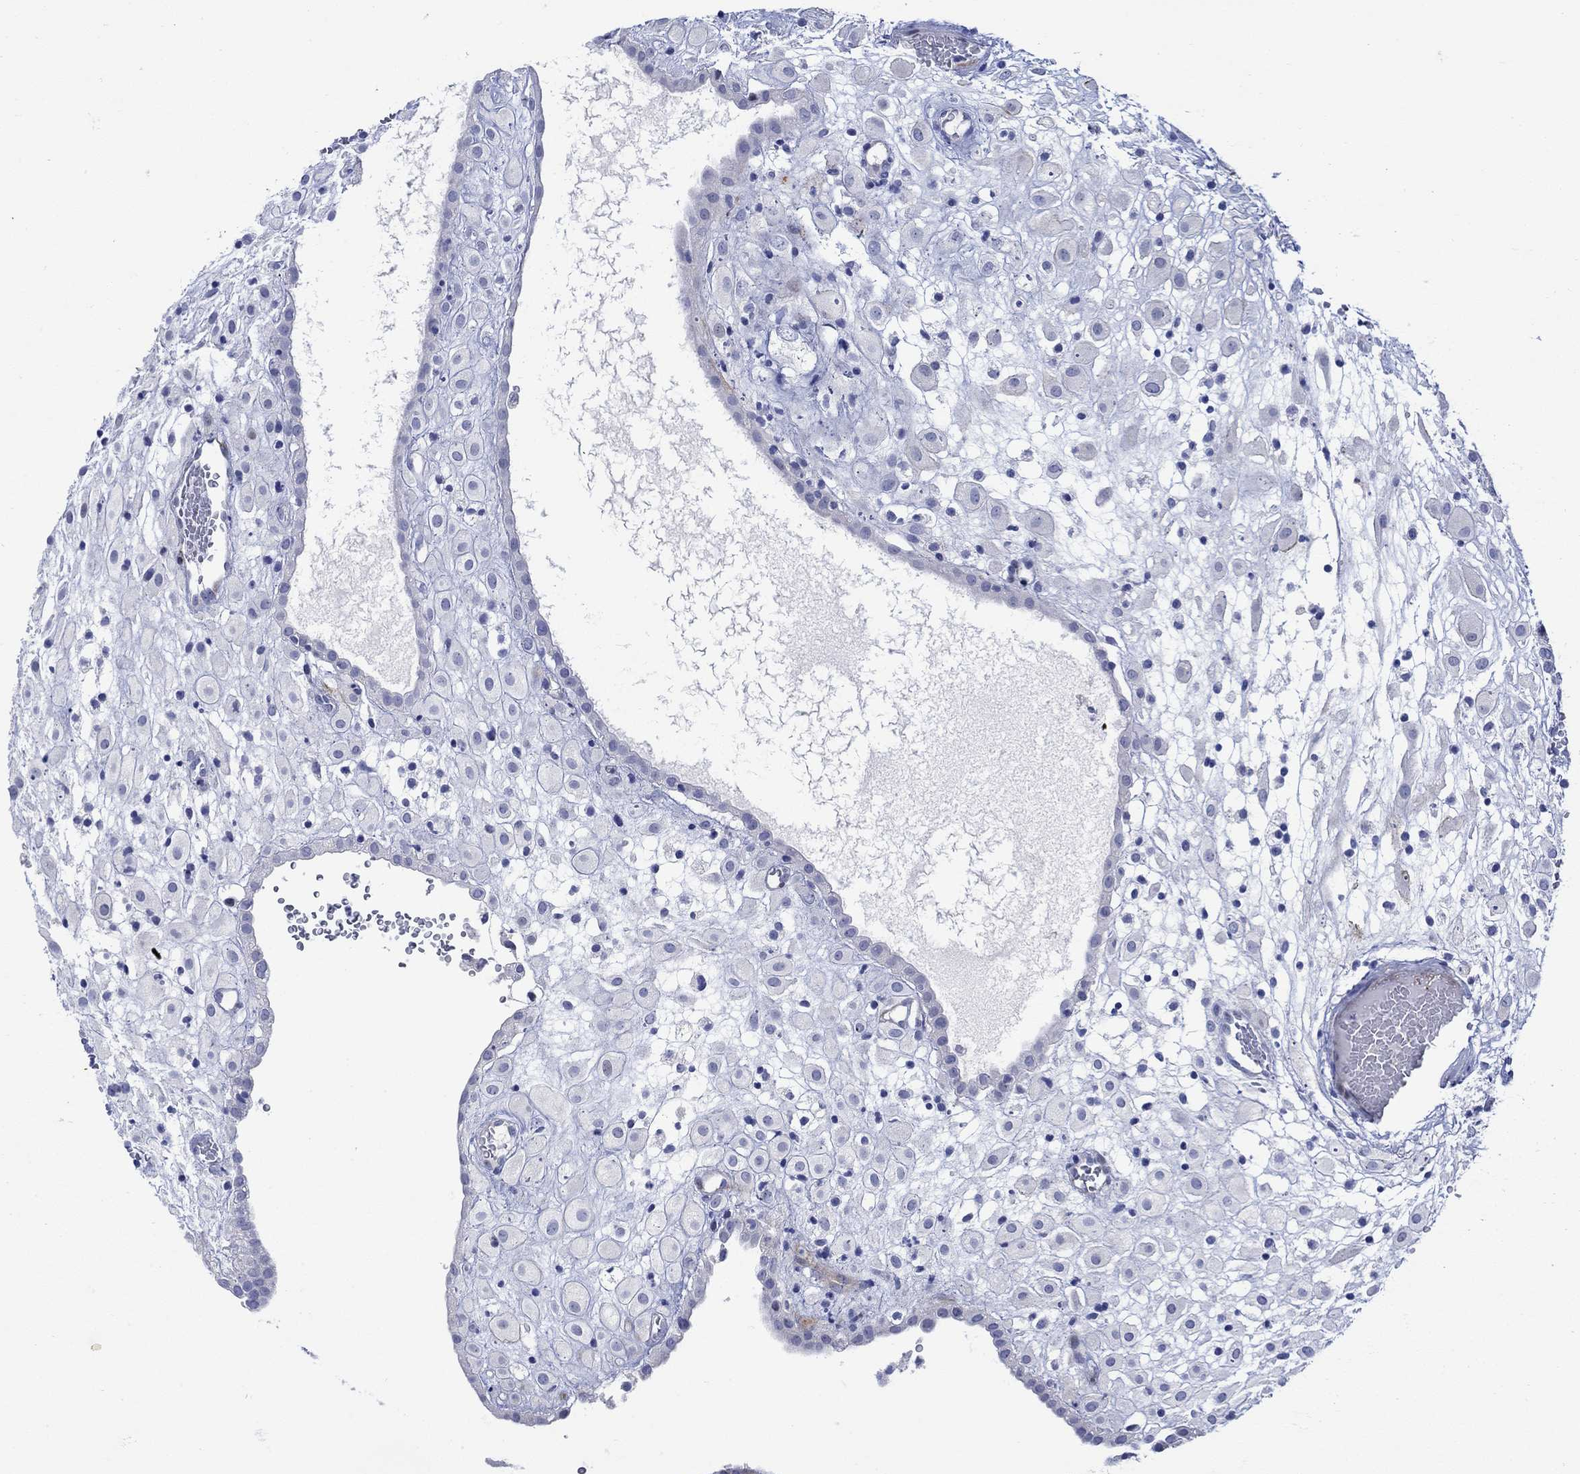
{"staining": {"intensity": "negative", "quantity": "none", "location": "none"}, "tissue": "placenta", "cell_type": "Decidual cells", "image_type": "normal", "snomed": [{"axis": "morphology", "description": "Normal tissue, NOS"}, {"axis": "topography", "description": "Placenta"}], "caption": "Immunohistochemical staining of unremarkable placenta demonstrates no significant positivity in decidual cells.", "gene": "KSR2", "patient": {"sex": "female", "age": 24}}